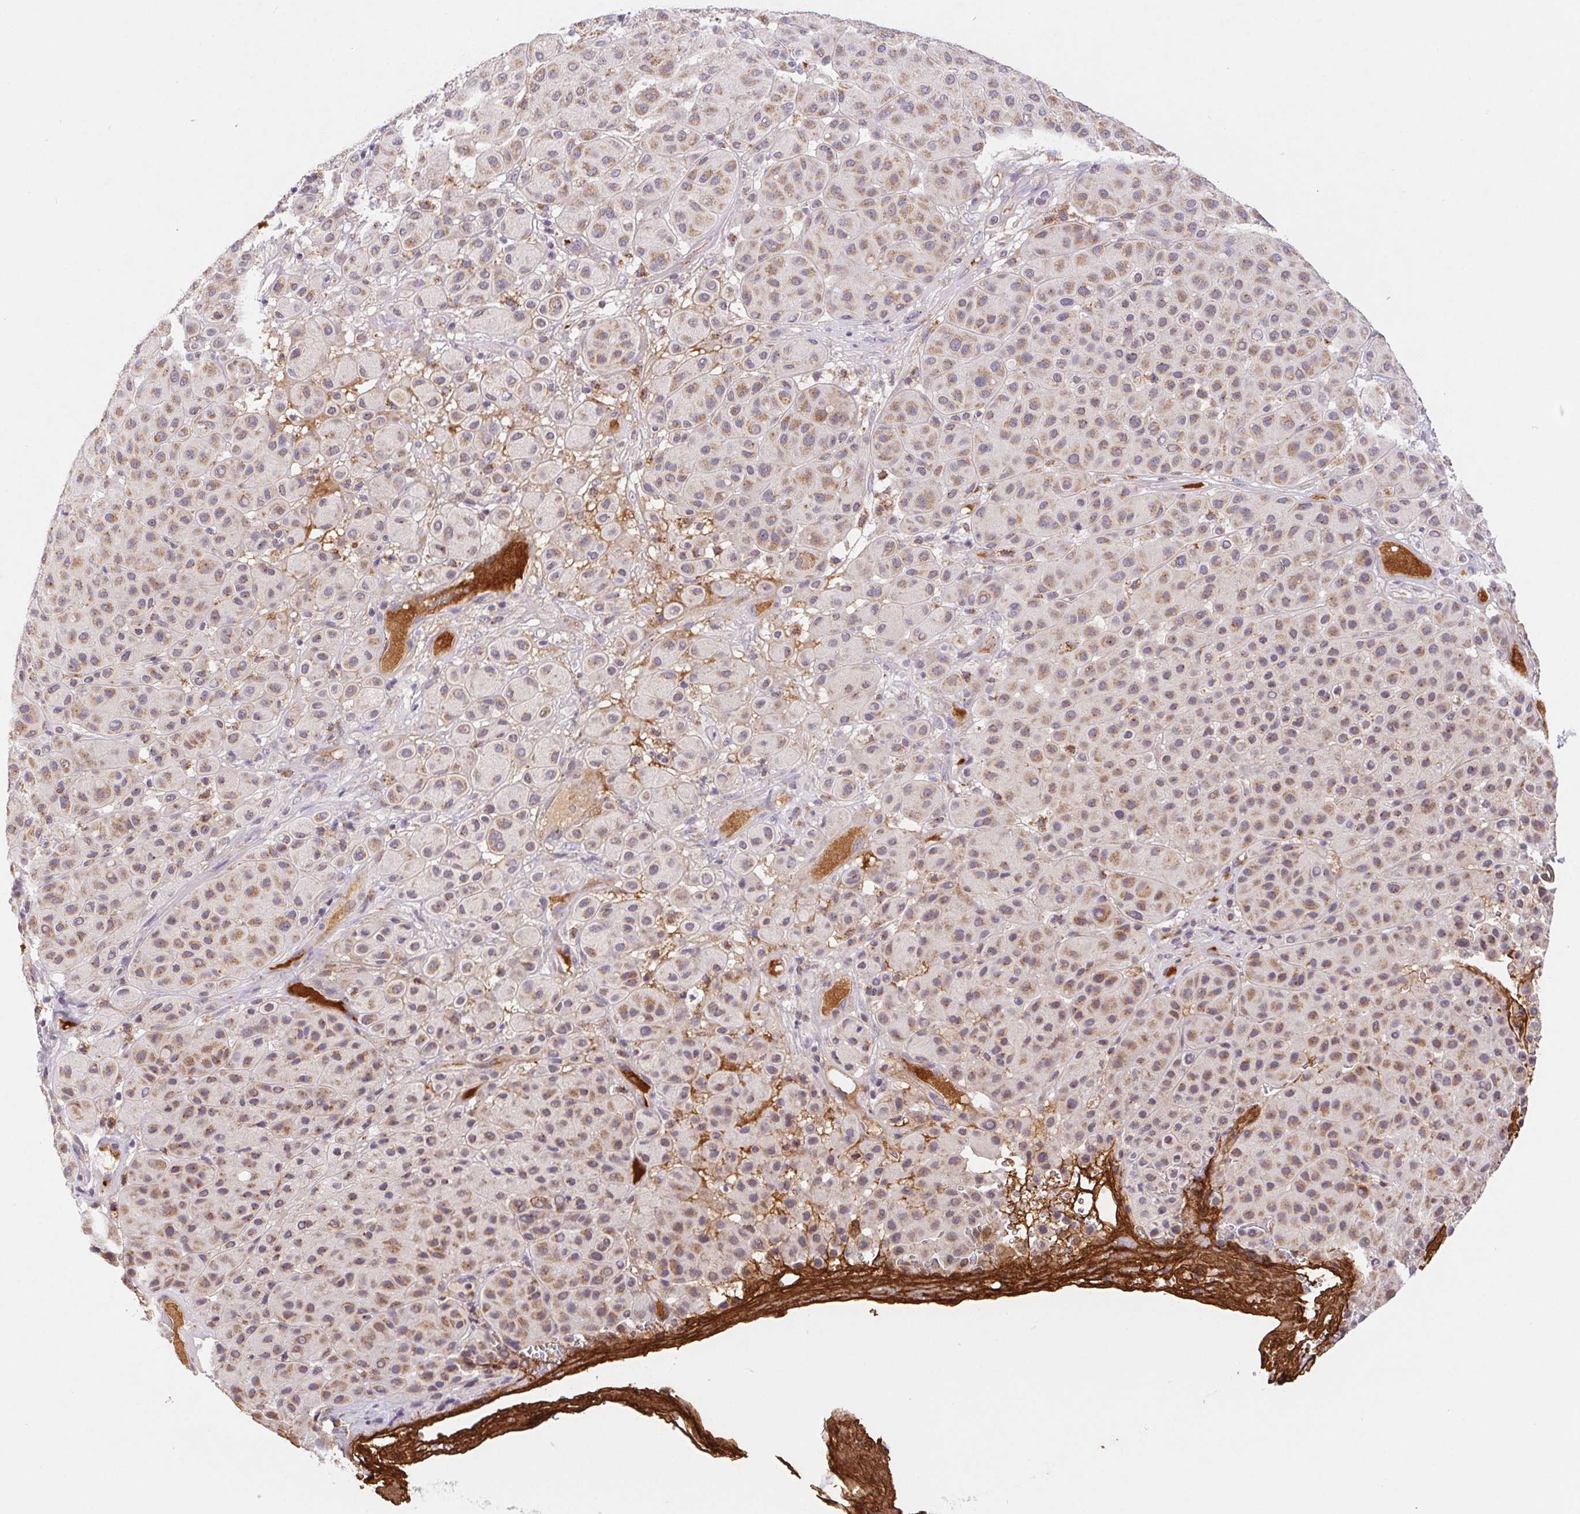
{"staining": {"intensity": "weak", "quantity": ">75%", "location": "cytoplasmic/membranous"}, "tissue": "melanoma", "cell_type": "Tumor cells", "image_type": "cancer", "snomed": [{"axis": "morphology", "description": "Malignant melanoma, Metastatic site"}, {"axis": "topography", "description": "Smooth muscle"}], "caption": "The photomicrograph shows staining of melanoma, revealing weak cytoplasmic/membranous protein expression (brown color) within tumor cells. The protein is stained brown, and the nuclei are stained in blue (DAB IHC with brightfield microscopy, high magnification).", "gene": "EMC6", "patient": {"sex": "male", "age": 41}}